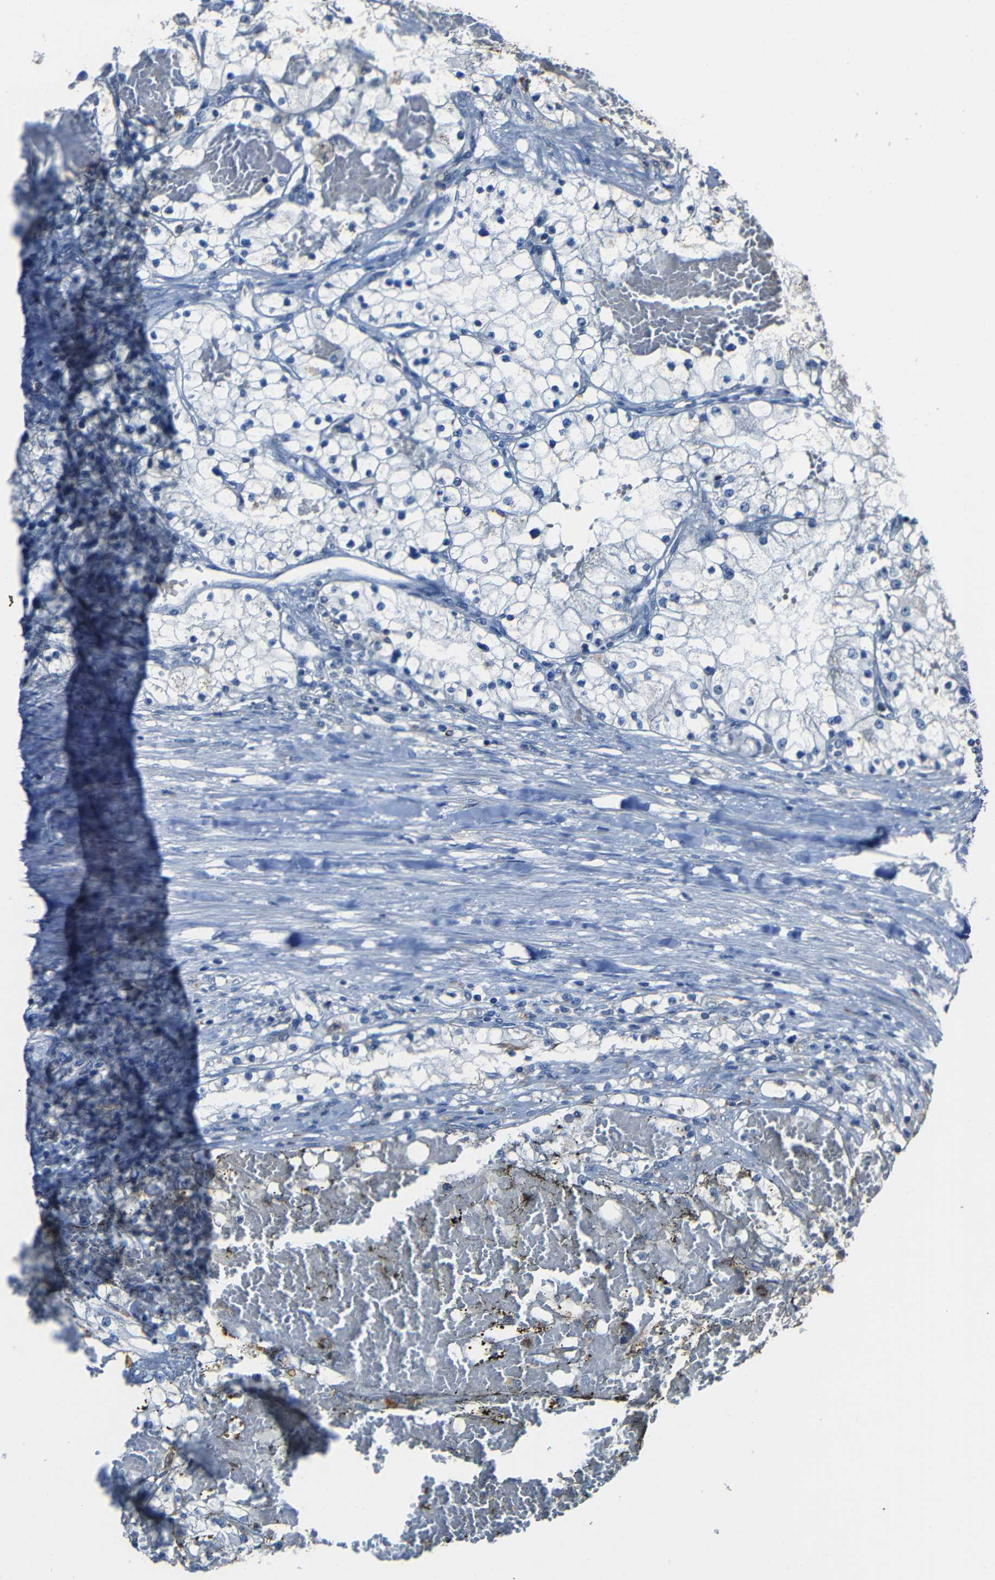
{"staining": {"intensity": "negative", "quantity": "none", "location": "none"}, "tissue": "renal cancer", "cell_type": "Tumor cells", "image_type": "cancer", "snomed": [{"axis": "morphology", "description": "Adenocarcinoma, NOS"}, {"axis": "topography", "description": "Kidney"}], "caption": "The IHC micrograph has no significant staining in tumor cells of renal adenocarcinoma tissue. Brightfield microscopy of immunohistochemistry stained with DAB (3,3'-diaminobenzidine) (brown) and hematoxylin (blue), captured at high magnification.", "gene": "DNAJC5", "patient": {"sex": "male", "age": 68}}